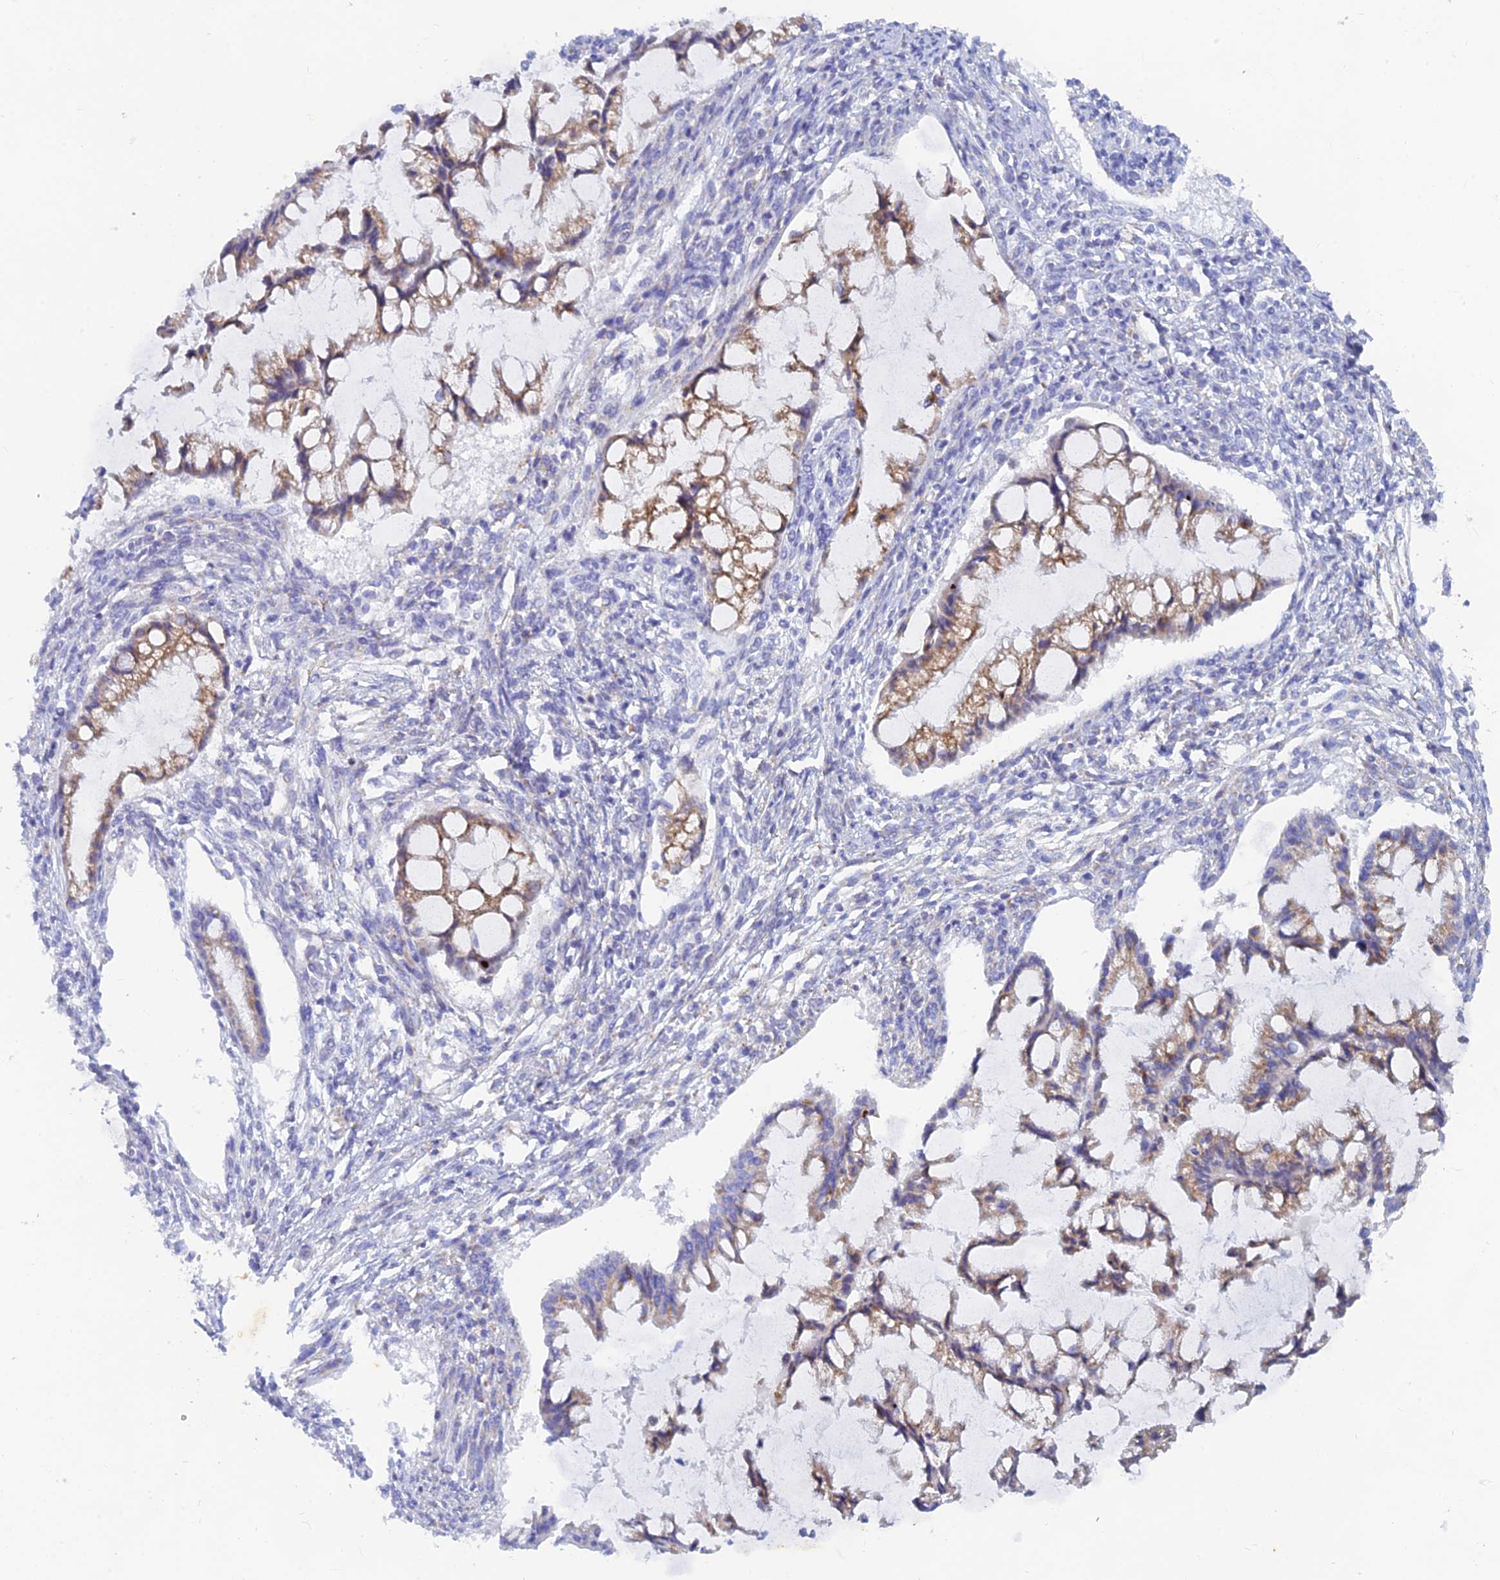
{"staining": {"intensity": "moderate", "quantity": ">75%", "location": "cytoplasmic/membranous"}, "tissue": "ovarian cancer", "cell_type": "Tumor cells", "image_type": "cancer", "snomed": [{"axis": "morphology", "description": "Cystadenocarcinoma, mucinous, NOS"}, {"axis": "topography", "description": "Ovary"}], "caption": "Approximately >75% of tumor cells in ovarian cancer (mucinous cystadenocarcinoma) reveal moderate cytoplasmic/membranous protein positivity as visualized by brown immunohistochemical staining.", "gene": "WDR35", "patient": {"sex": "female", "age": 73}}